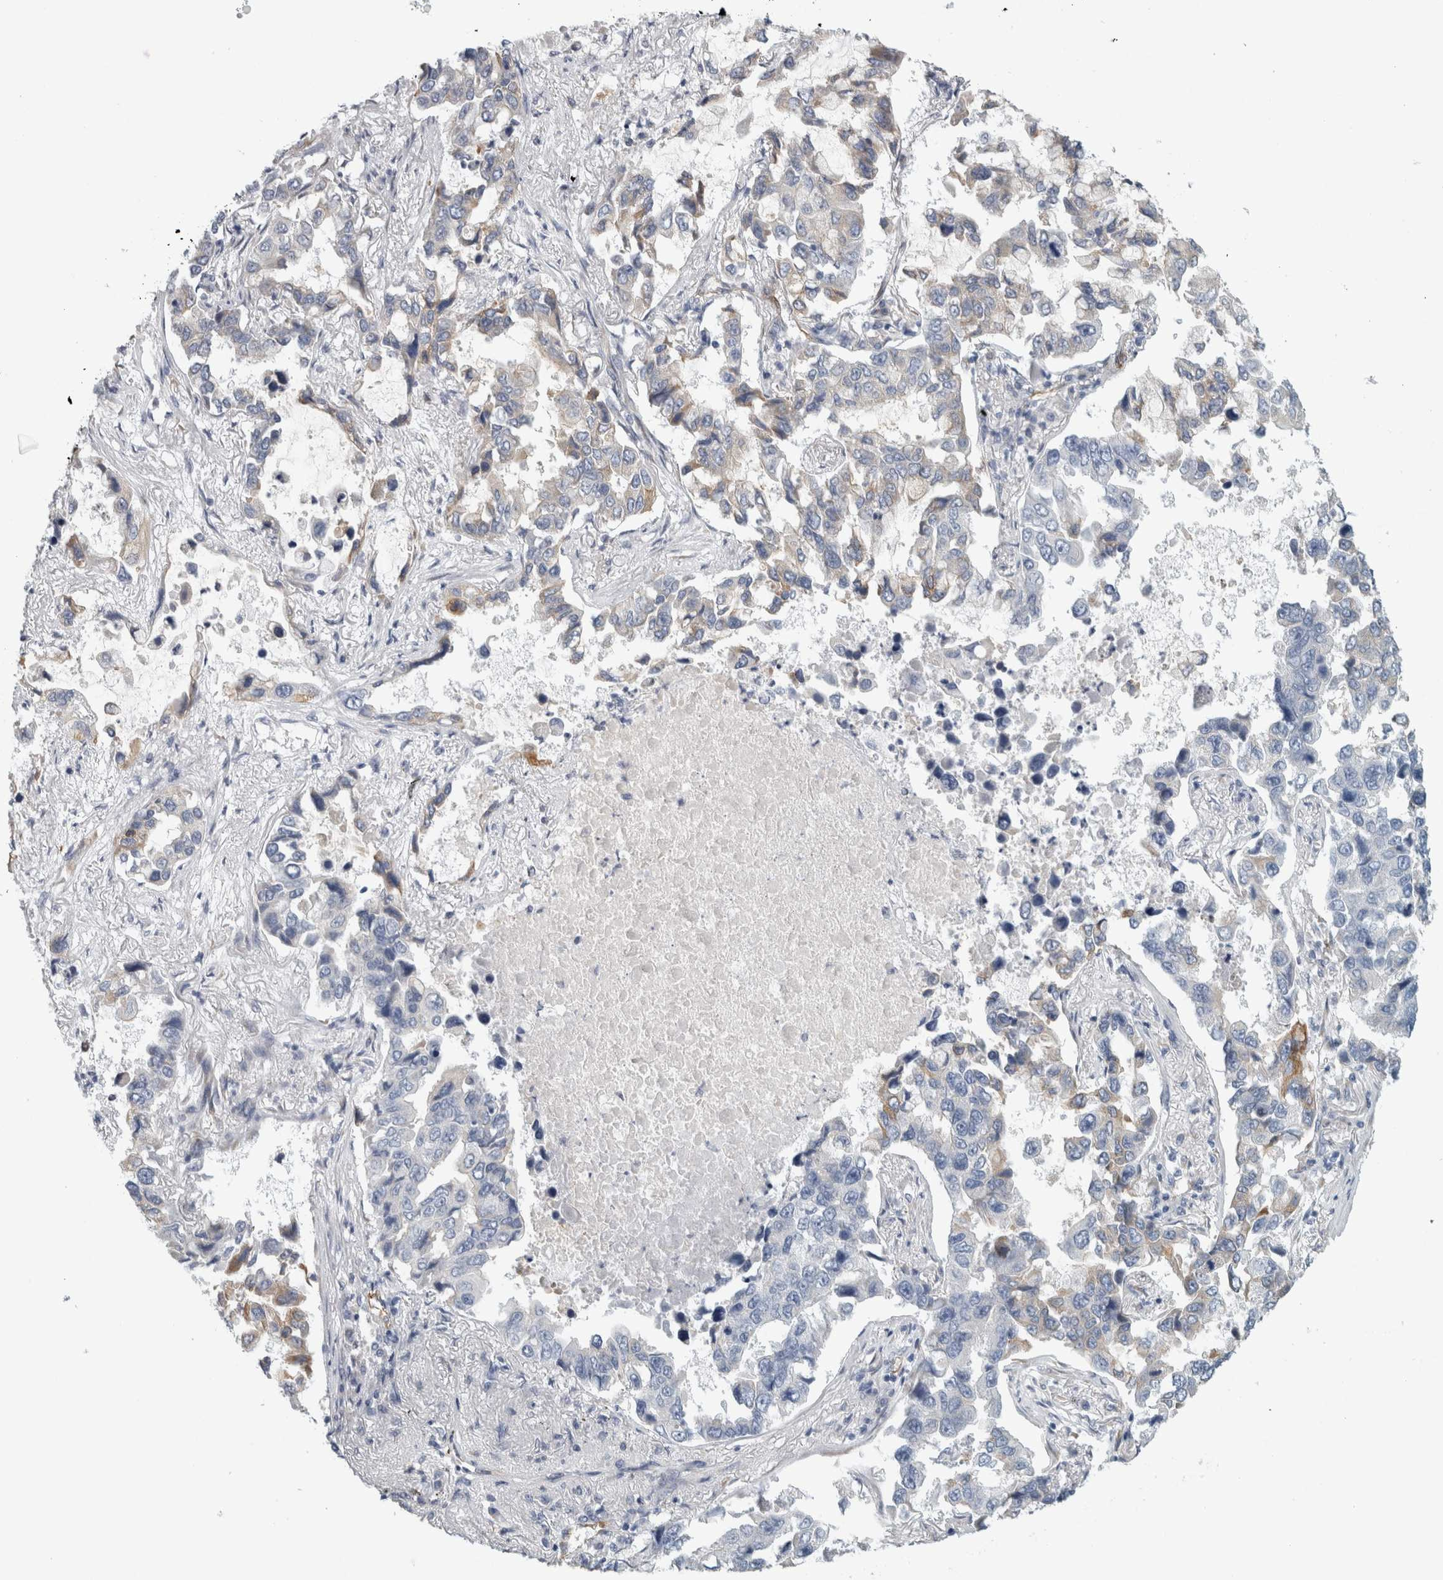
{"staining": {"intensity": "negative", "quantity": "none", "location": "none"}, "tissue": "lung cancer", "cell_type": "Tumor cells", "image_type": "cancer", "snomed": [{"axis": "morphology", "description": "Adenocarcinoma, NOS"}, {"axis": "topography", "description": "Lung"}], "caption": "Immunohistochemistry micrograph of neoplastic tissue: human lung cancer stained with DAB shows no significant protein expression in tumor cells.", "gene": "B3GNT3", "patient": {"sex": "male", "age": 64}}